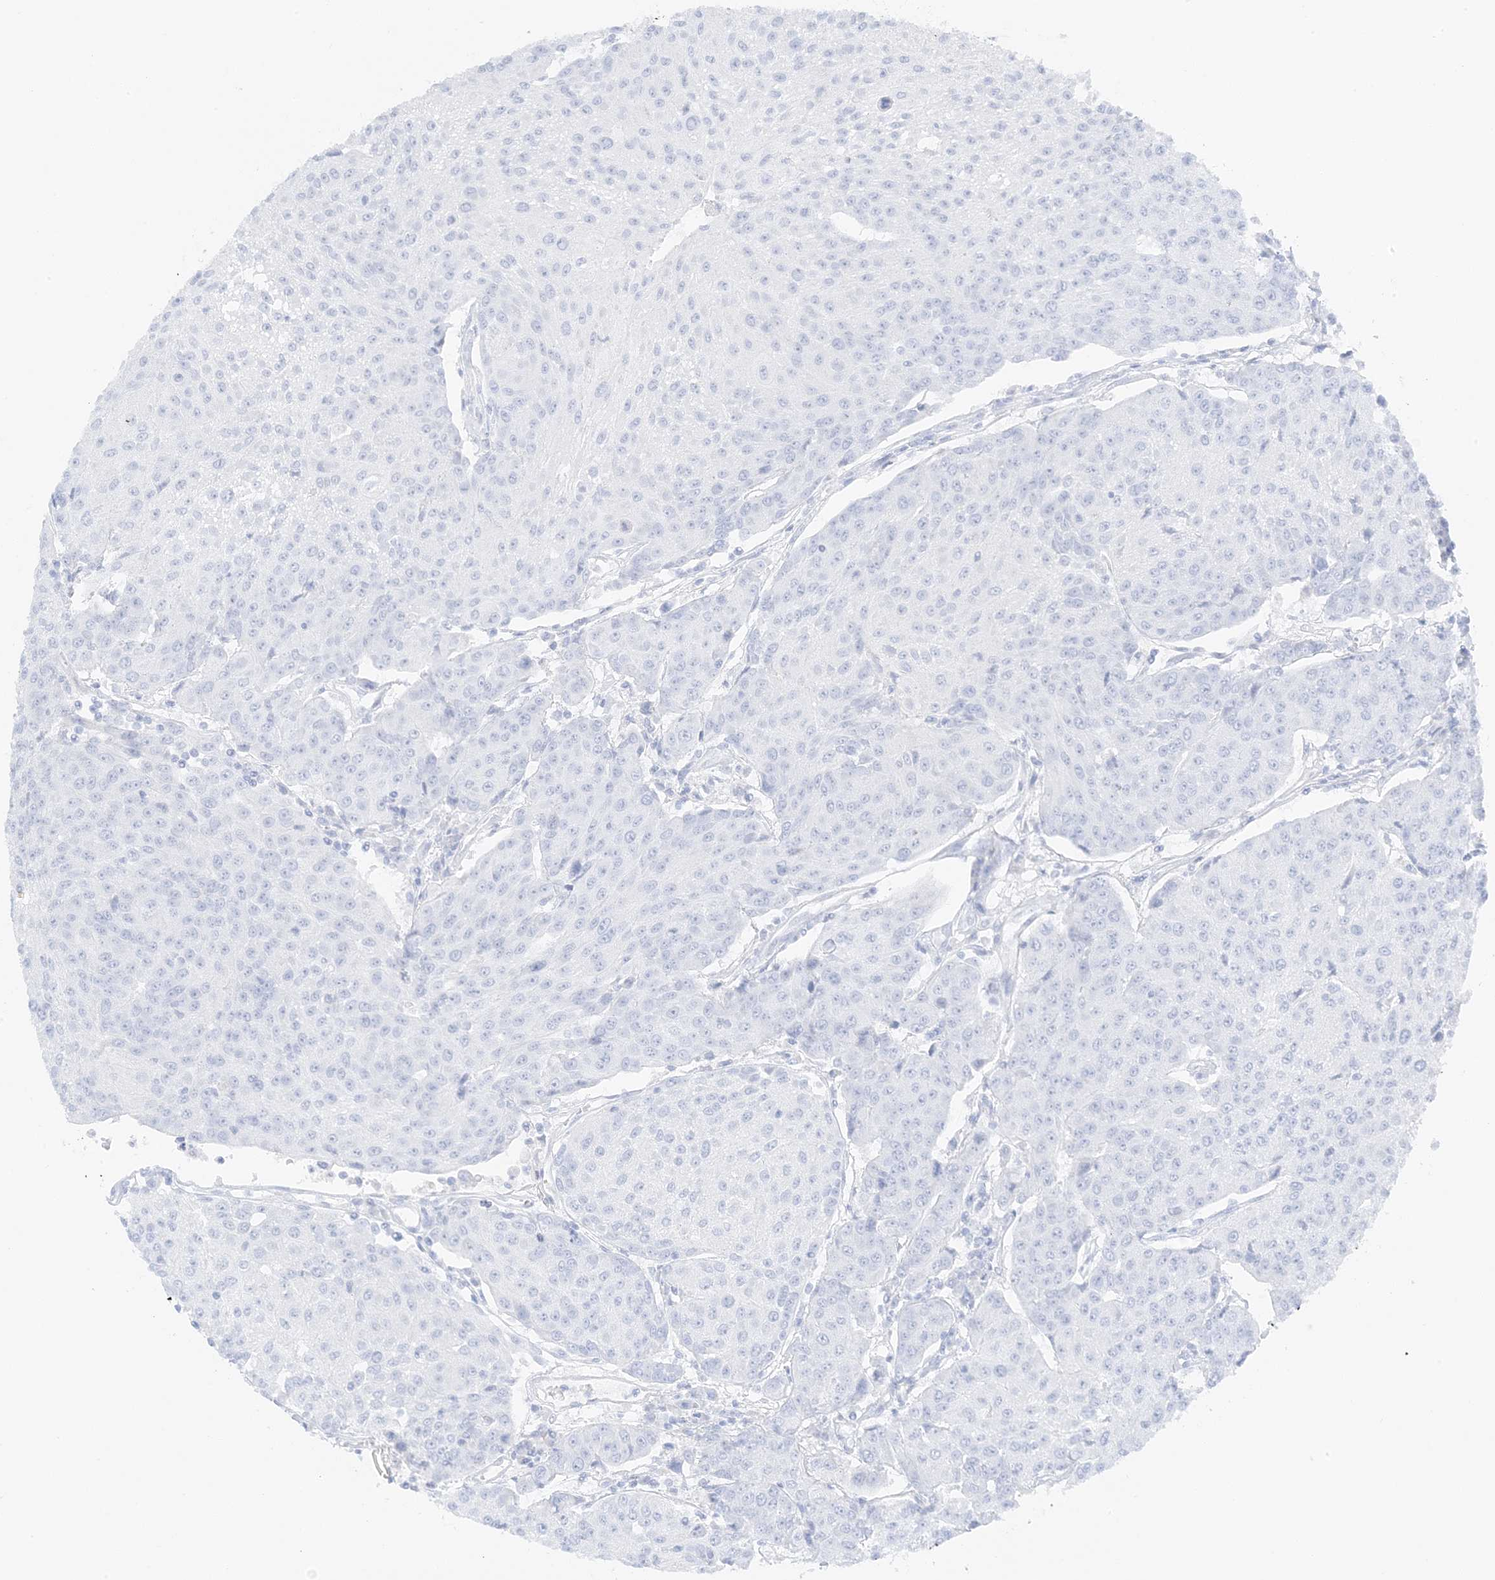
{"staining": {"intensity": "negative", "quantity": "none", "location": "none"}, "tissue": "urothelial cancer", "cell_type": "Tumor cells", "image_type": "cancer", "snomed": [{"axis": "morphology", "description": "Urothelial carcinoma, High grade"}, {"axis": "topography", "description": "Urinary bladder"}], "caption": "DAB (3,3'-diaminobenzidine) immunohistochemical staining of human urothelial carcinoma (high-grade) exhibits no significant staining in tumor cells.", "gene": "SLC22A13", "patient": {"sex": "female", "age": 85}}